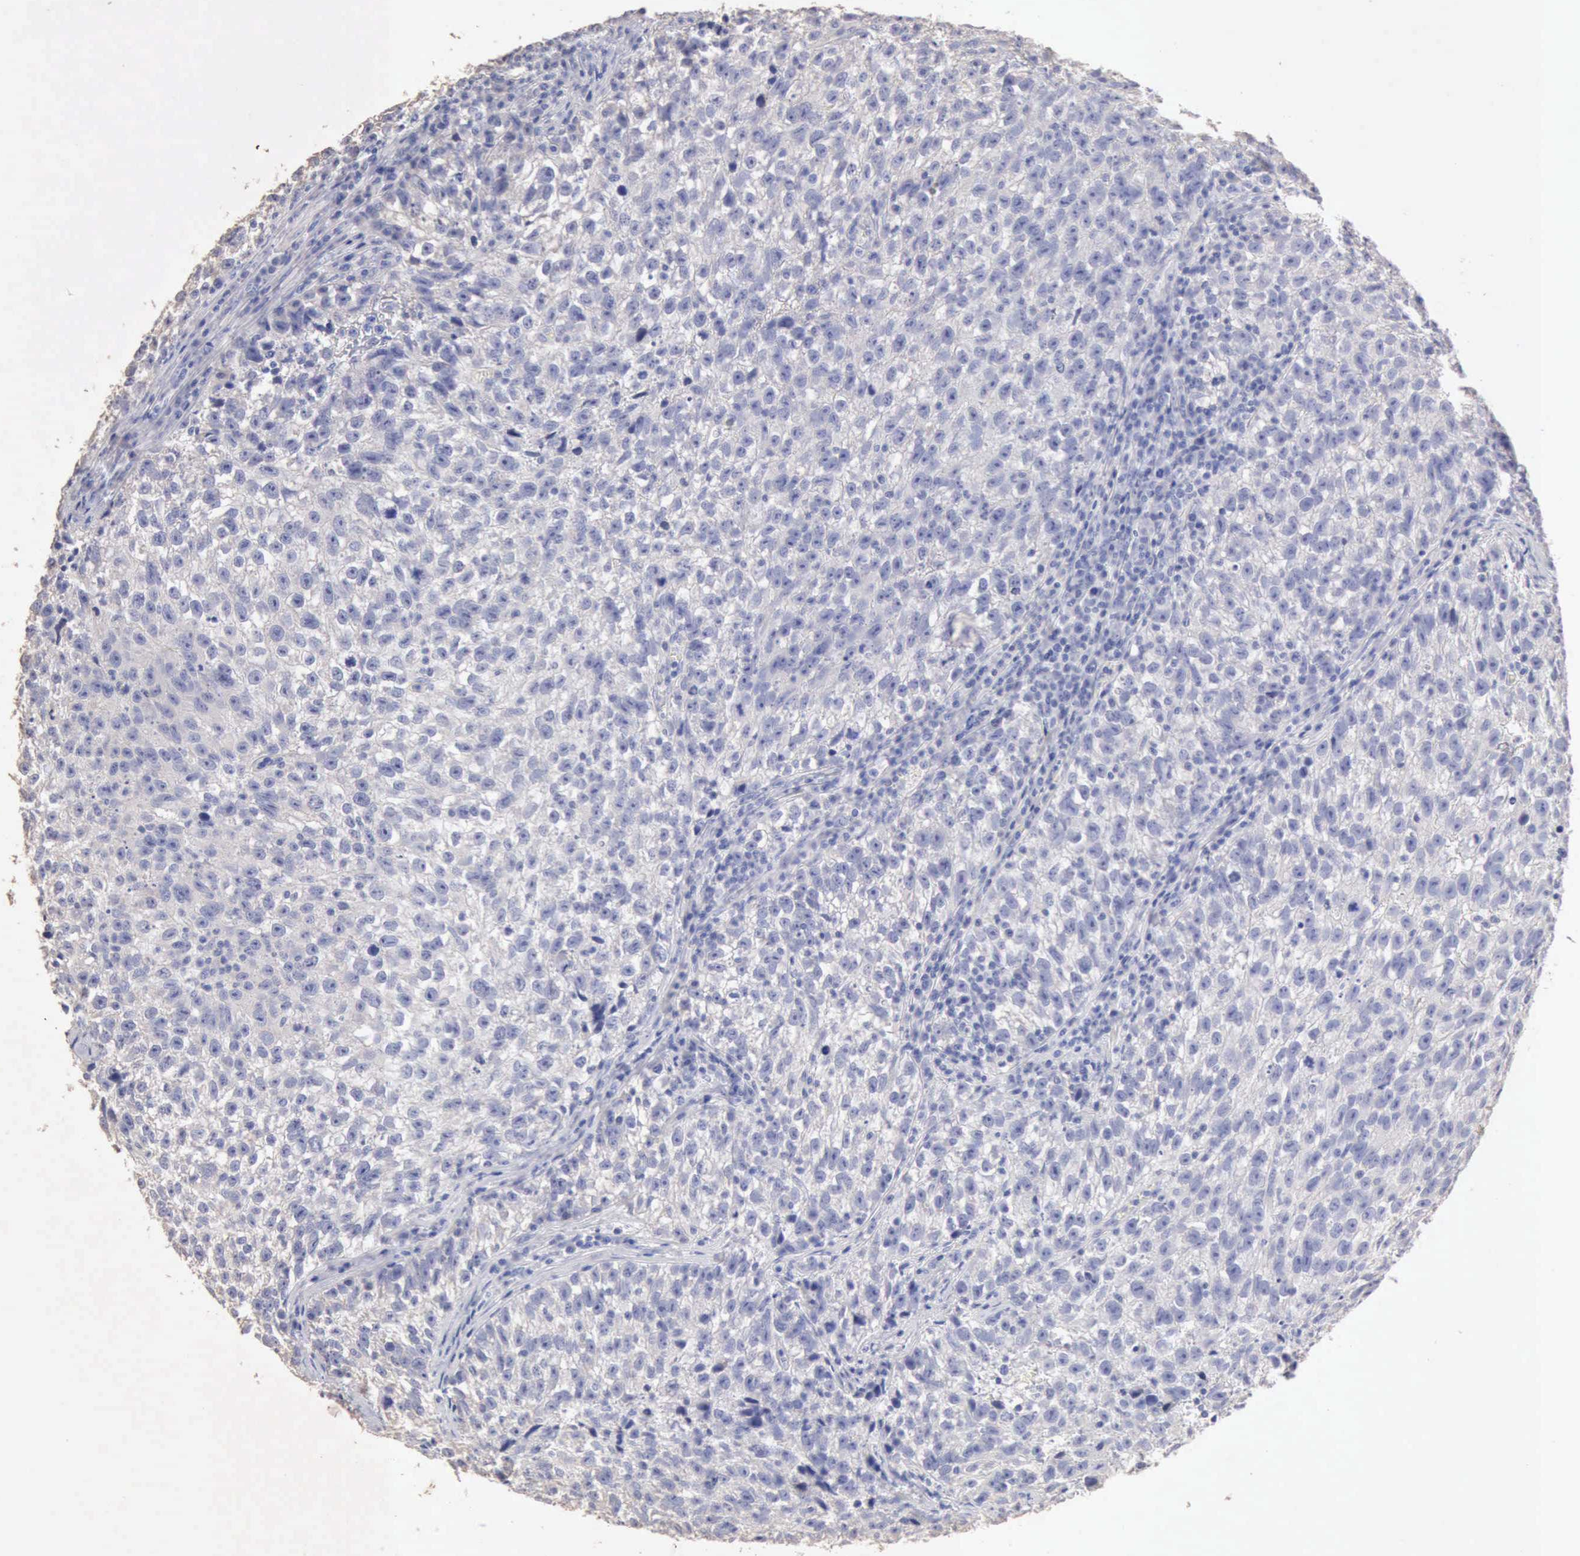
{"staining": {"intensity": "negative", "quantity": "none", "location": "none"}, "tissue": "testis cancer", "cell_type": "Tumor cells", "image_type": "cancer", "snomed": [{"axis": "morphology", "description": "Seminoma, NOS"}, {"axis": "topography", "description": "Testis"}], "caption": "This is an immunohistochemistry (IHC) micrograph of human testis seminoma. There is no positivity in tumor cells.", "gene": "KRT6B", "patient": {"sex": "male", "age": 38}}